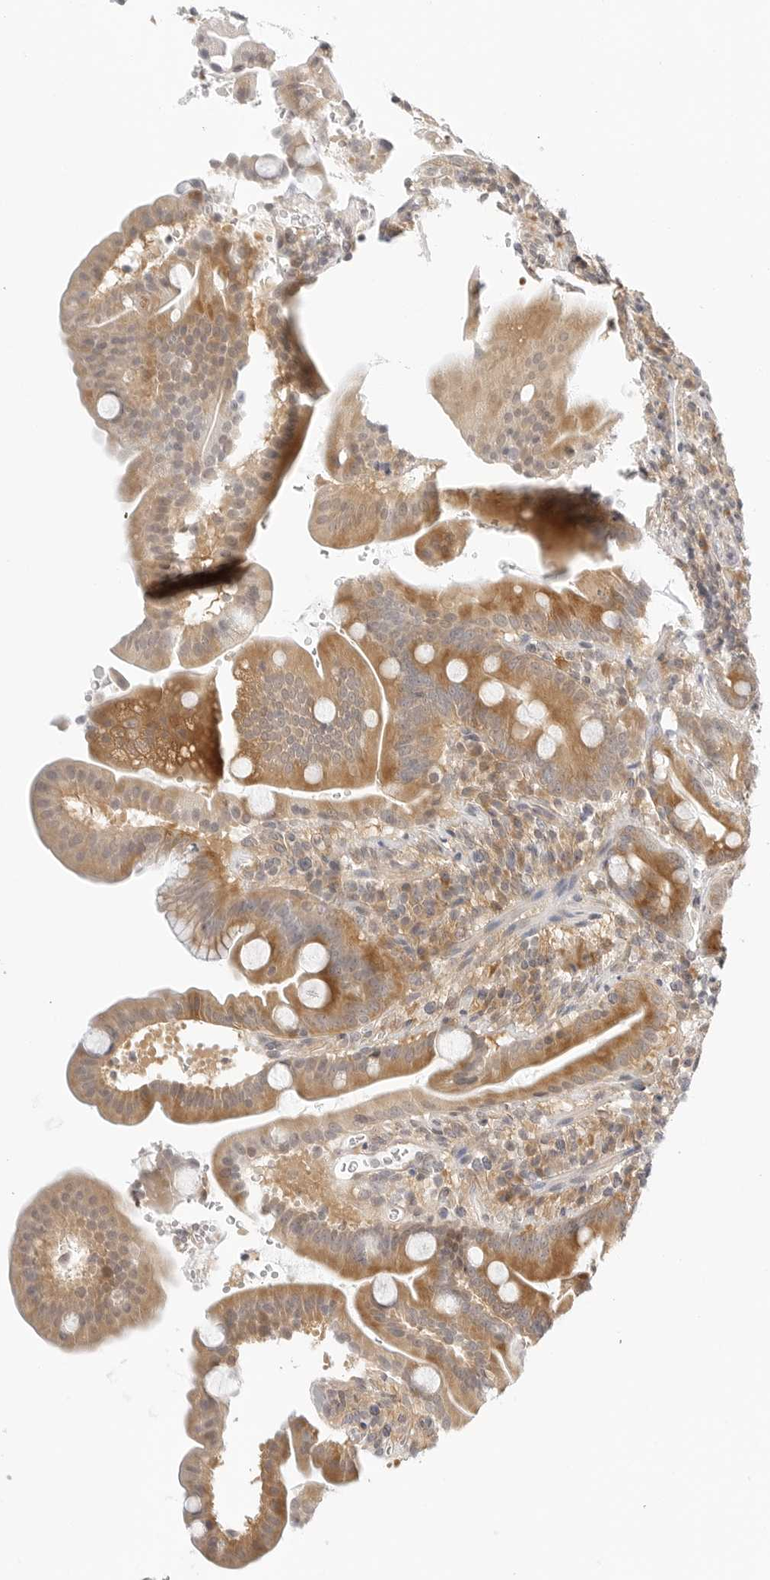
{"staining": {"intensity": "moderate", "quantity": ">75%", "location": "cytoplasmic/membranous"}, "tissue": "duodenum", "cell_type": "Glandular cells", "image_type": "normal", "snomed": [{"axis": "morphology", "description": "Normal tissue, NOS"}, {"axis": "topography", "description": "Duodenum"}], "caption": "Immunohistochemical staining of normal human duodenum shows >75% levels of moderate cytoplasmic/membranous protein expression in approximately >75% of glandular cells.", "gene": "TCP1", "patient": {"sex": "male", "age": 54}}